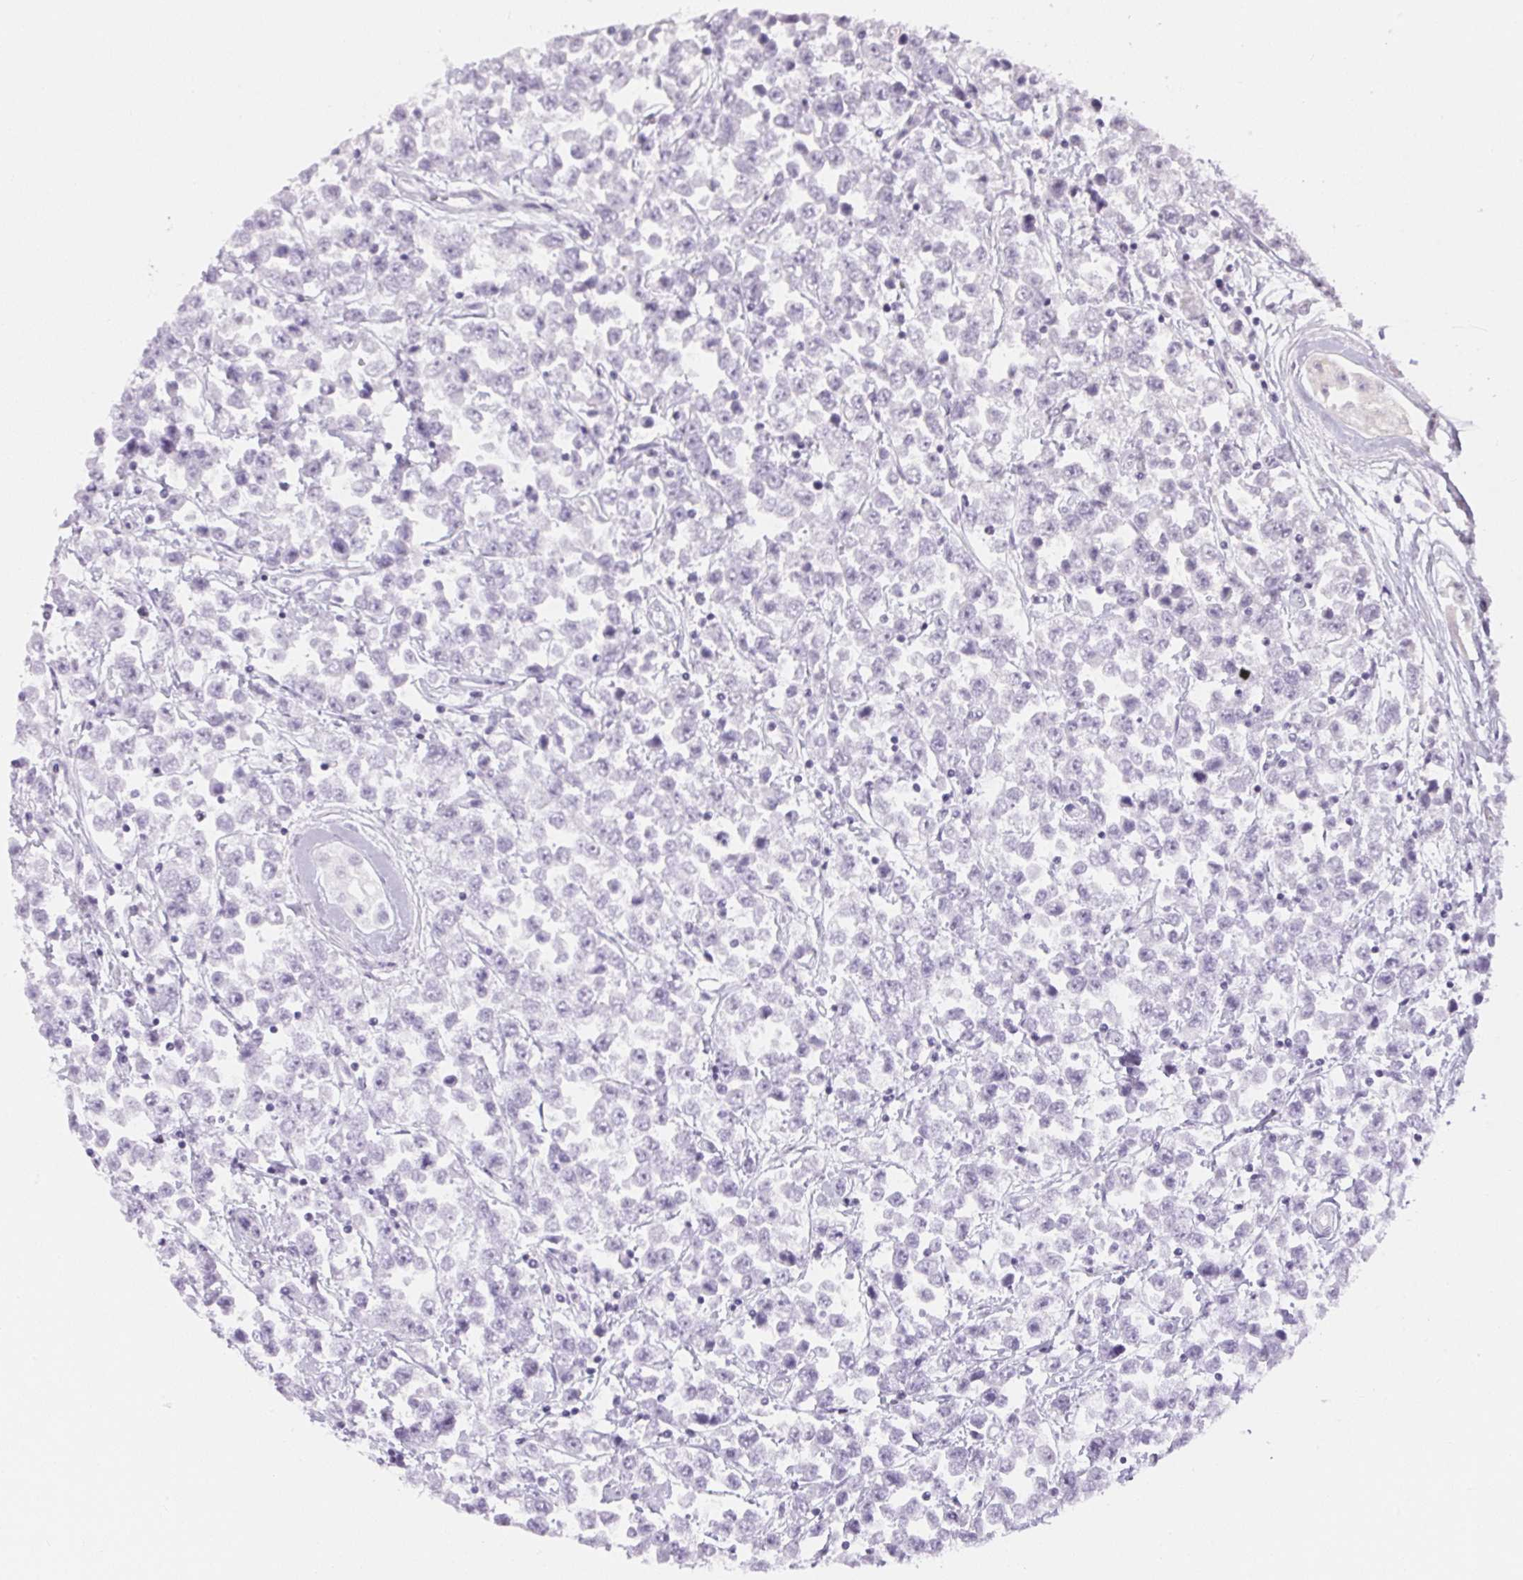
{"staining": {"intensity": "negative", "quantity": "none", "location": "none"}, "tissue": "testis cancer", "cell_type": "Tumor cells", "image_type": "cancer", "snomed": [{"axis": "morphology", "description": "Seminoma, NOS"}, {"axis": "topography", "description": "Testis"}], "caption": "This micrograph is of seminoma (testis) stained with immunohistochemistry (IHC) to label a protein in brown with the nuclei are counter-stained blue. There is no staining in tumor cells.", "gene": "GDAP1L1", "patient": {"sex": "male", "age": 34}}